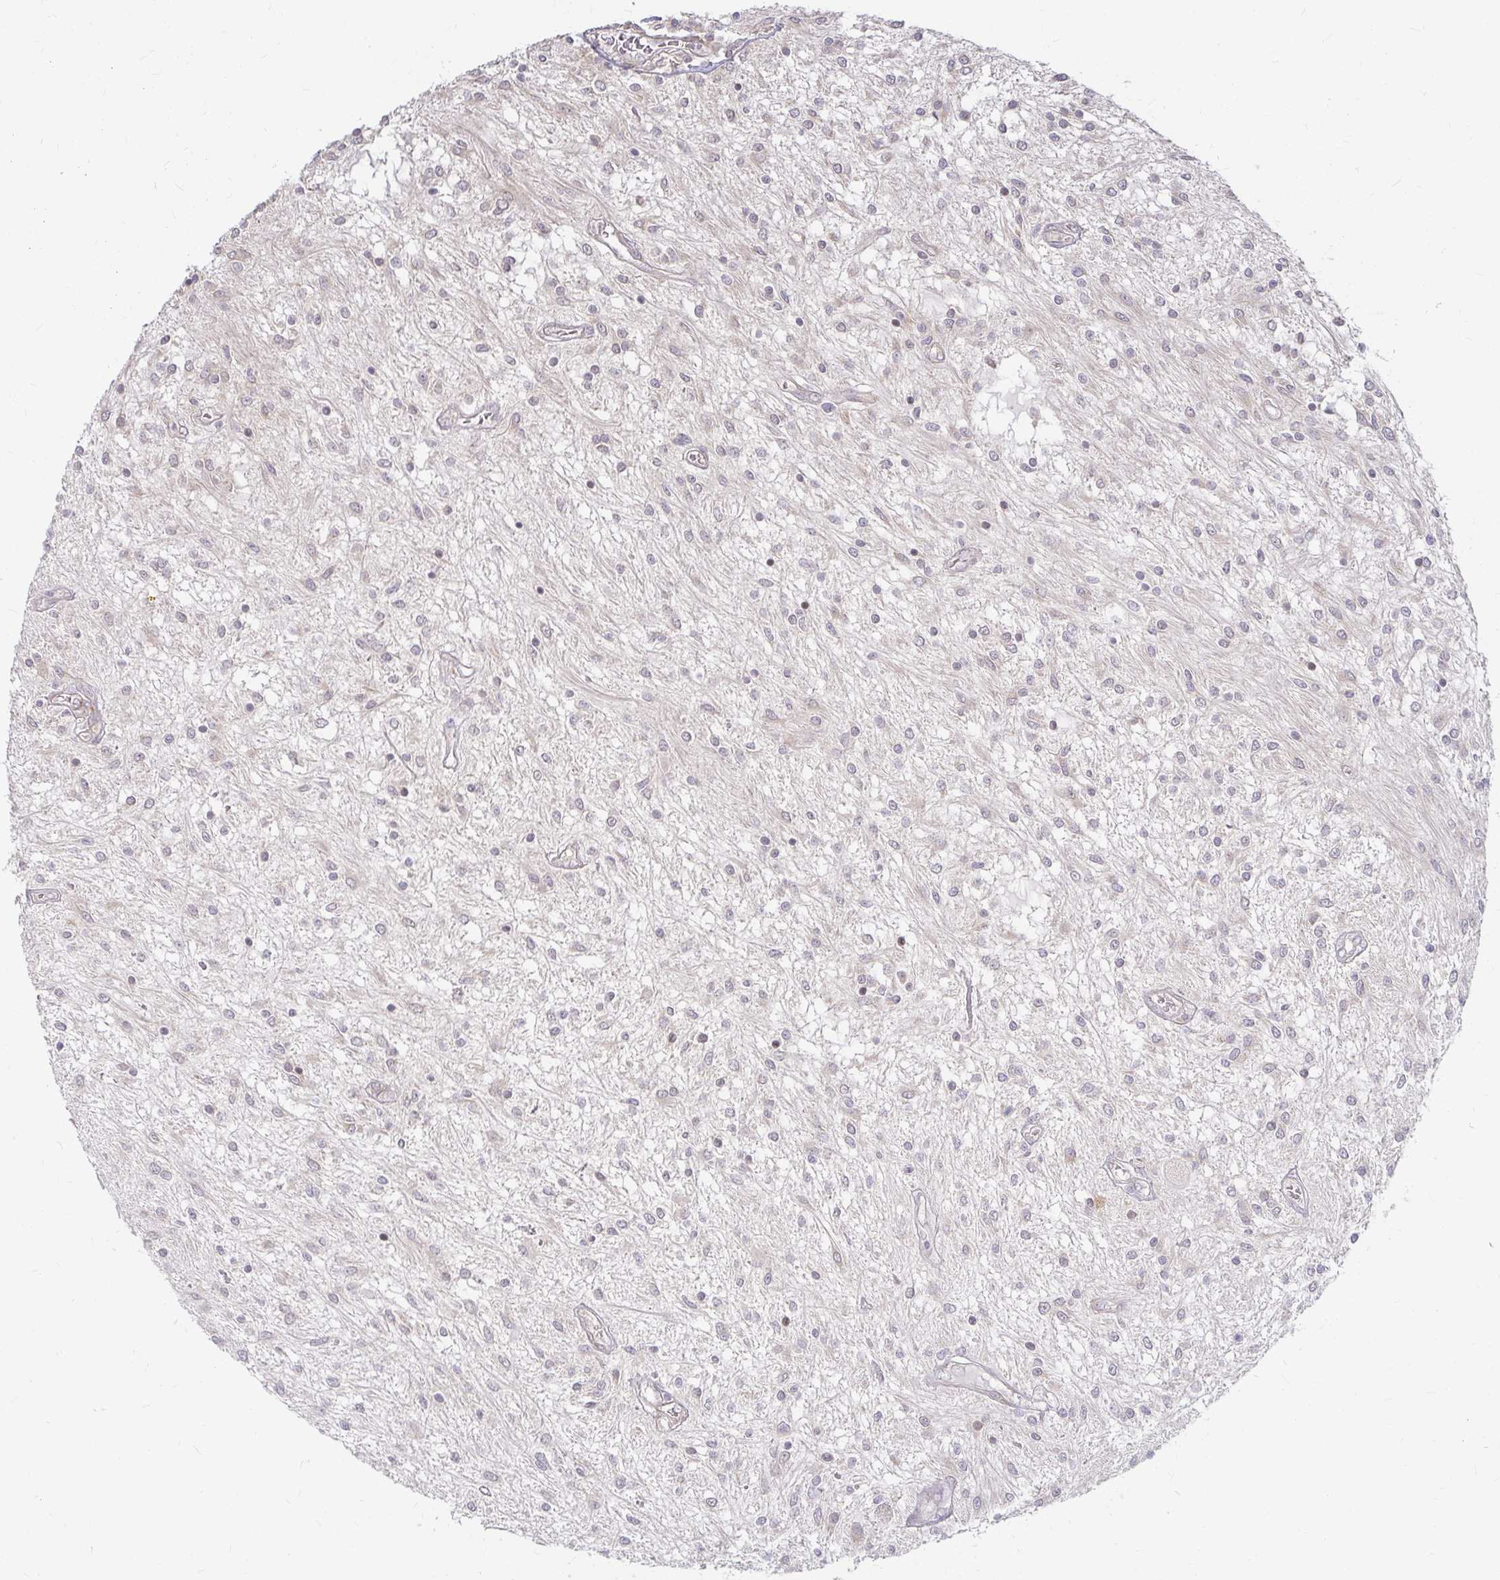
{"staining": {"intensity": "negative", "quantity": "none", "location": "none"}, "tissue": "glioma", "cell_type": "Tumor cells", "image_type": "cancer", "snomed": [{"axis": "morphology", "description": "Glioma, malignant, Low grade"}, {"axis": "topography", "description": "Cerebellum"}], "caption": "DAB immunohistochemical staining of human glioma reveals no significant positivity in tumor cells.", "gene": "CAST", "patient": {"sex": "female", "age": 14}}